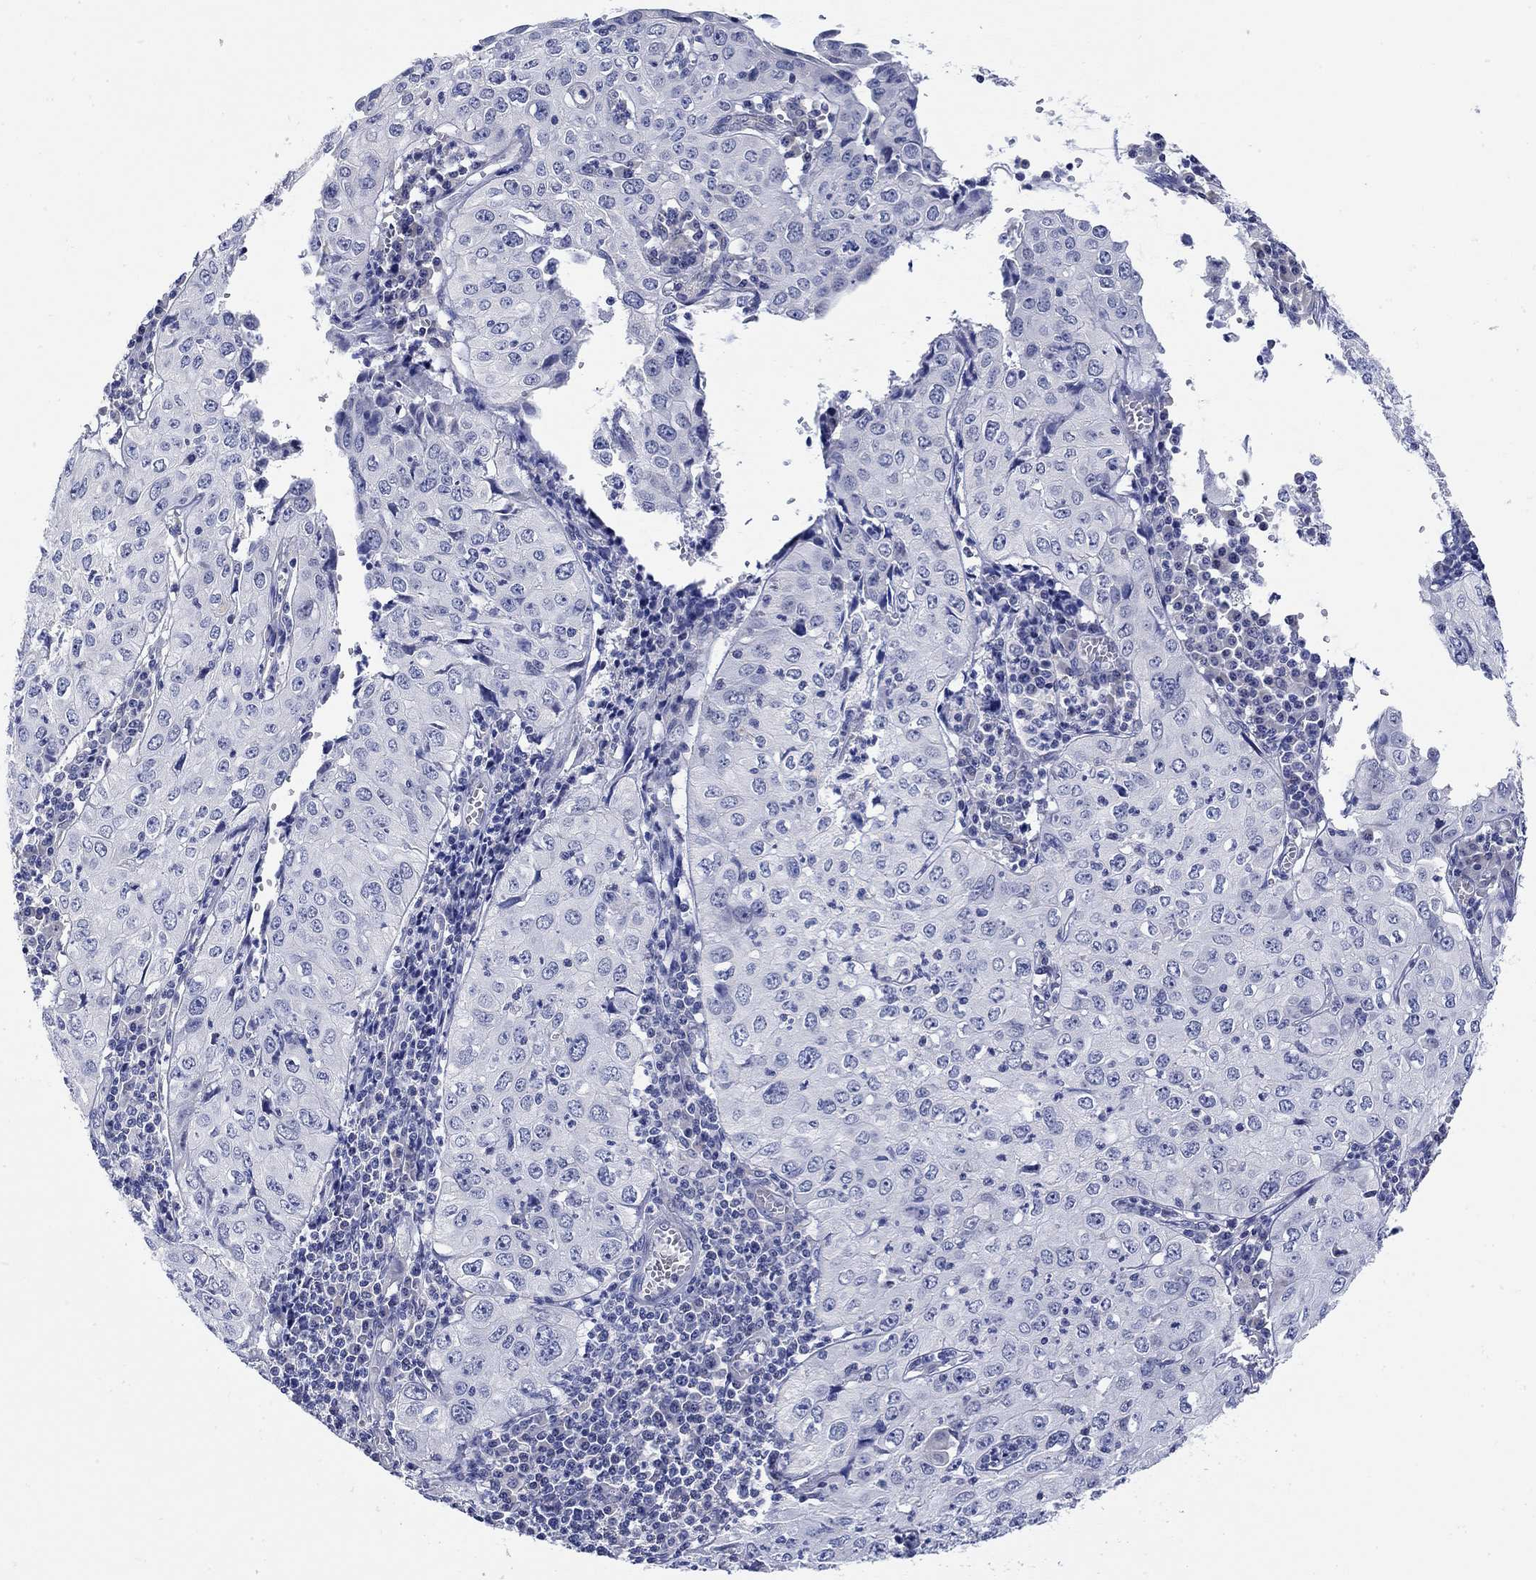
{"staining": {"intensity": "negative", "quantity": "none", "location": "none"}, "tissue": "cervical cancer", "cell_type": "Tumor cells", "image_type": "cancer", "snomed": [{"axis": "morphology", "description": "Squamous cell carcinoma, NOS"}, {"axis": "topography", "description": "Cervix"}], "caption": "High magnification brightfield microscopy of cervical cancer (squamous cell carcinoma) stained with DAB (brown) and counterstained with hematoxylin (blue): tumor cells show no significant staining.", "gene": "KRT222", "patient": {"sex": "female", "age": 24}}